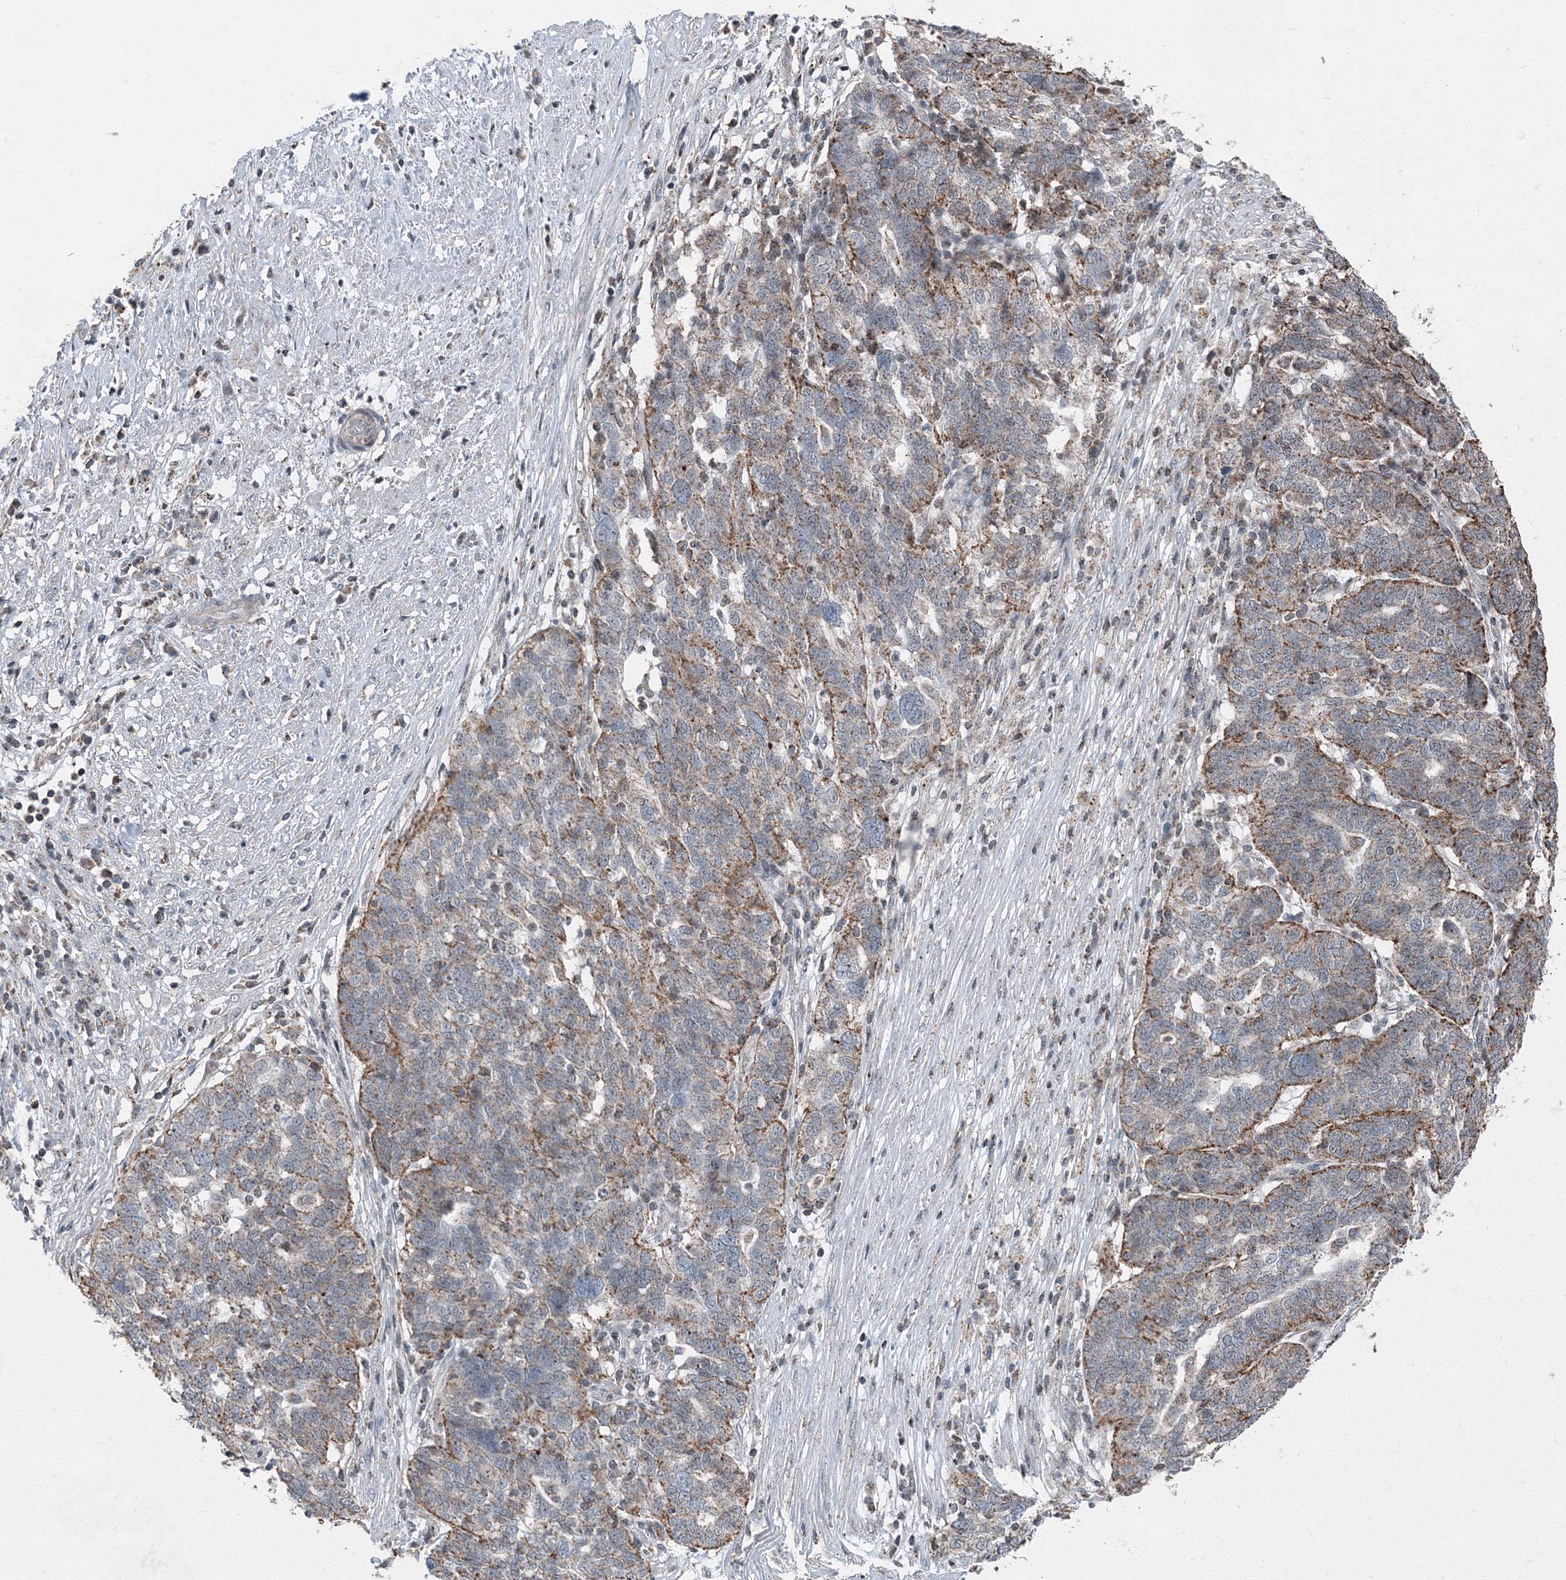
{"staining": {"intensity": "moderate", "quantity": "25%-75%", "location": "cytoplasmic/membranous"}, "tissue": "ovarian cancer", "cell_type": "Tumor cells", "image_type": "cancer", "snomed": [{"axis": "morphology", "description": "Cystadenocarcinoma, serous, NOS"}, {"axis": "topography", "description": "Ovary"}], "caption": "Ovarian serous cystadenocarcinoma stained with DAB immunohistochemistry shows medium levels of moderate cytoplasmic/membranous staining in approximately 25%-75% of tumor cells.", "gene": "AASDH", "patient": {"sex": "female", "age": 59}}